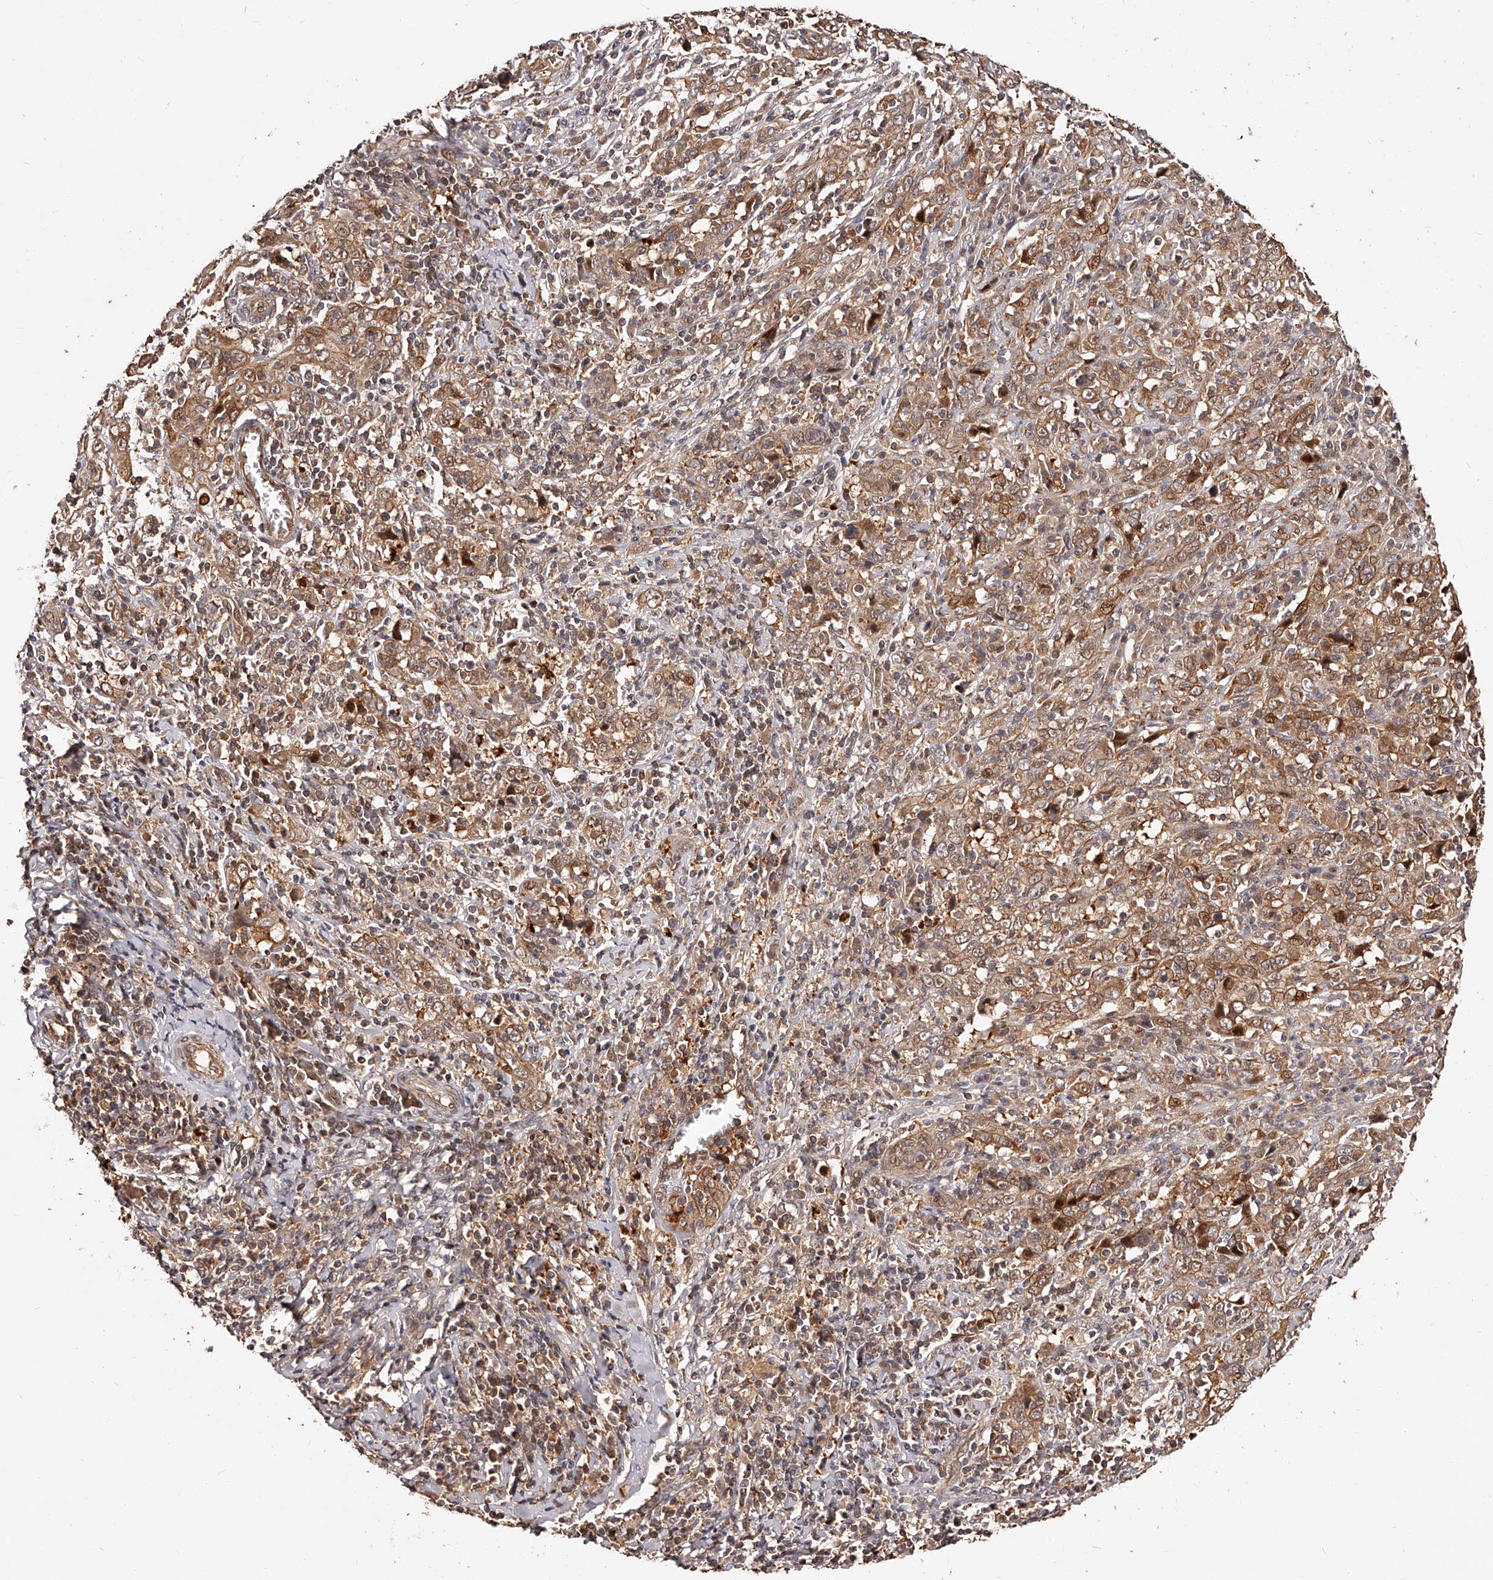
{"staining": {"intensity": "moderate", "quantity": ">75%", "location": "cytoplasmic/membranous"}, "tissue": "cervical cancer", "cell_type": "Tumor cells", "image_type": "cancer", "snomed": [{"axis": "morphology", "description": "Squamous cell carcinoma, NOS"}, {"axis": "topography", "description": "Cervix"}], "caption": "Tumor cells reveal medium levels of moderate cytoplasmic/membranous staining in about >75% of cells in cervical cancer. (Brightfield microscopy of DAB IHC at high magnification).", "gene": "CUL7", "patient": {"sex": "female", "age": 46}}